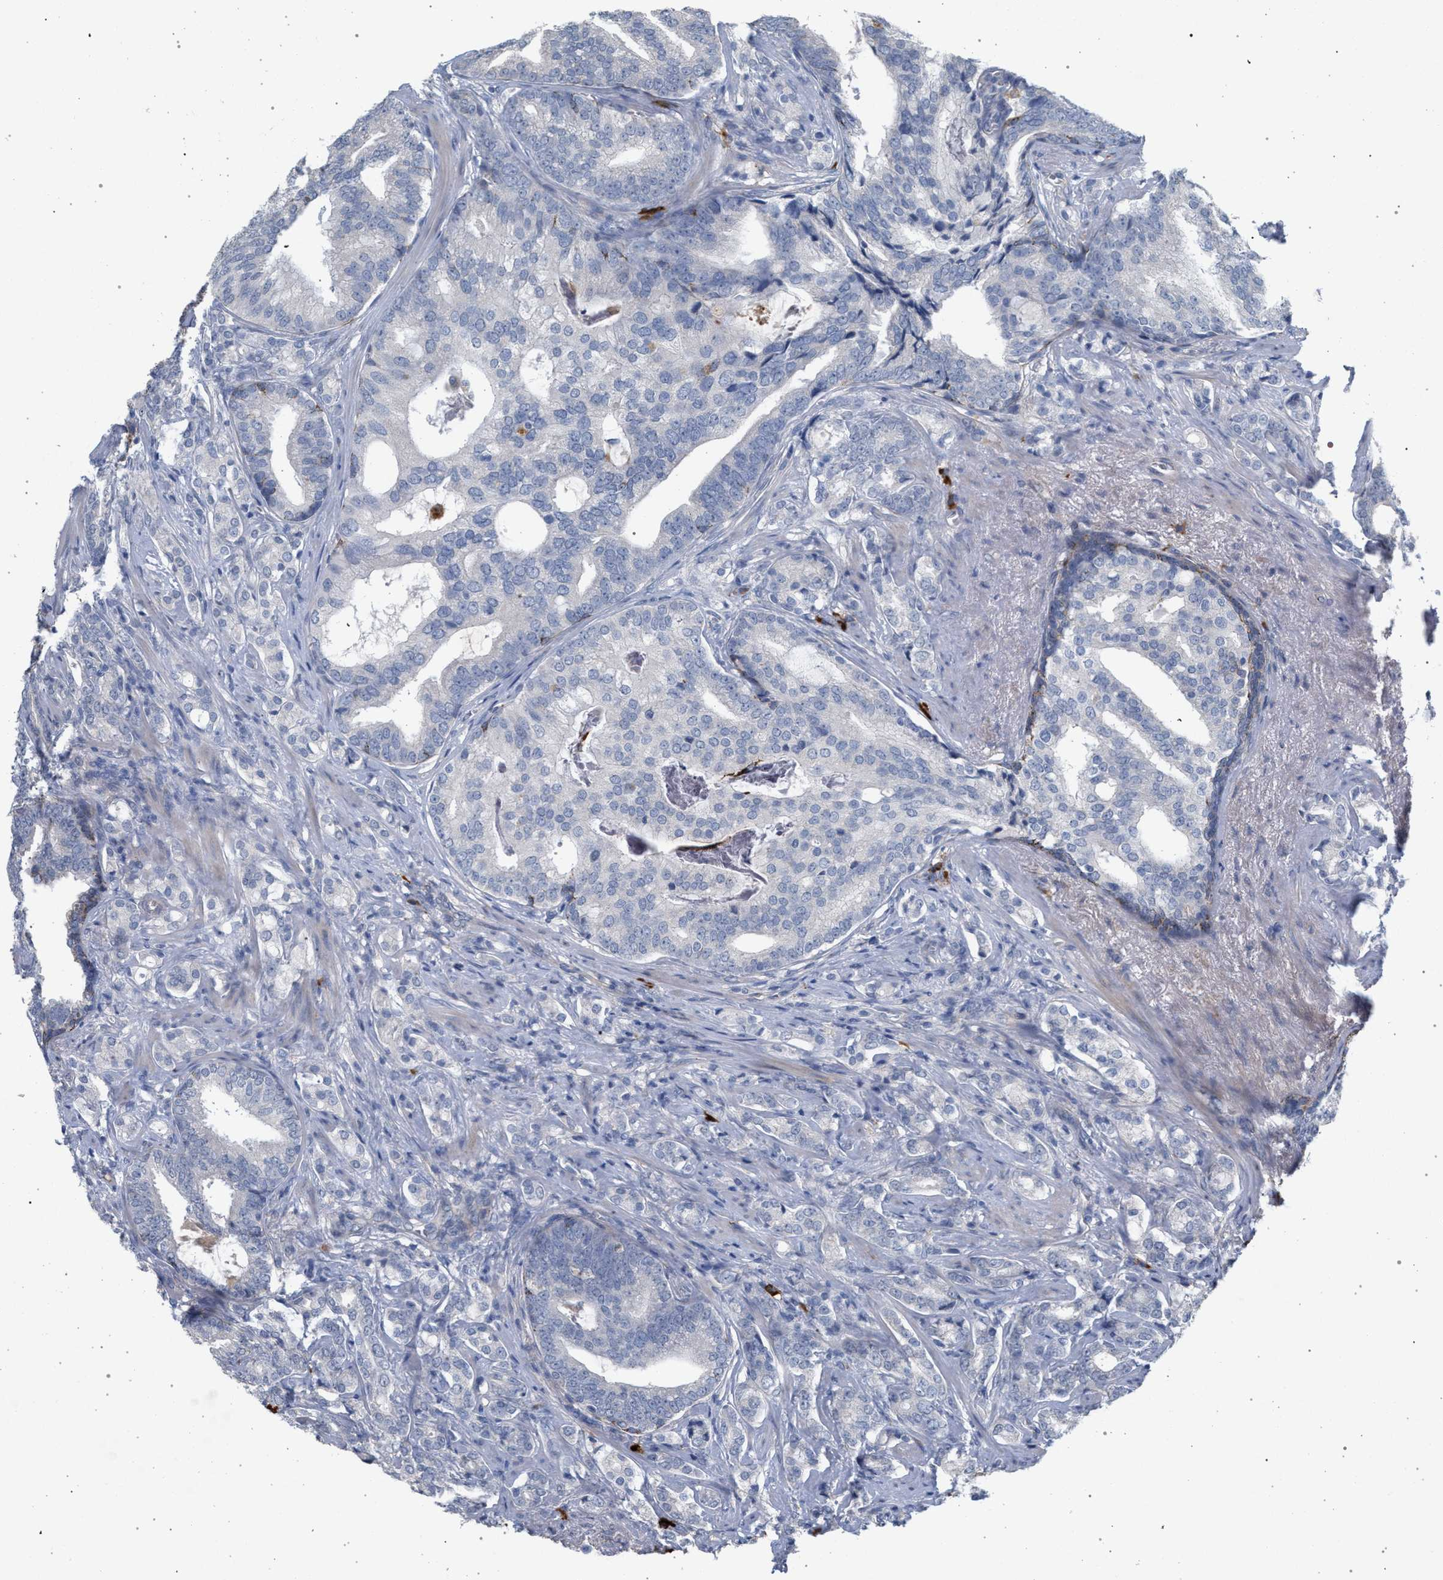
{"staining": {"intensity": "negative", "quantity": "none", "location": "none"}, "tissue": "prostate cancer", "cell_type": "Tumor cells", "image_type": "cancer", "snomed": [{"axis": "morphology", "description": "Adenocarcinoma, Low grade"}, {"axis": "topography", "description": "Prostate"}], "caption": "Immunohistochemical staining of human prostate cancer (low-grade adenocarcinoma) demonstrates no significant expression in tumor cells.", "gene": "MAMDC2", "patient": {"sex": "male", "age": 58}}